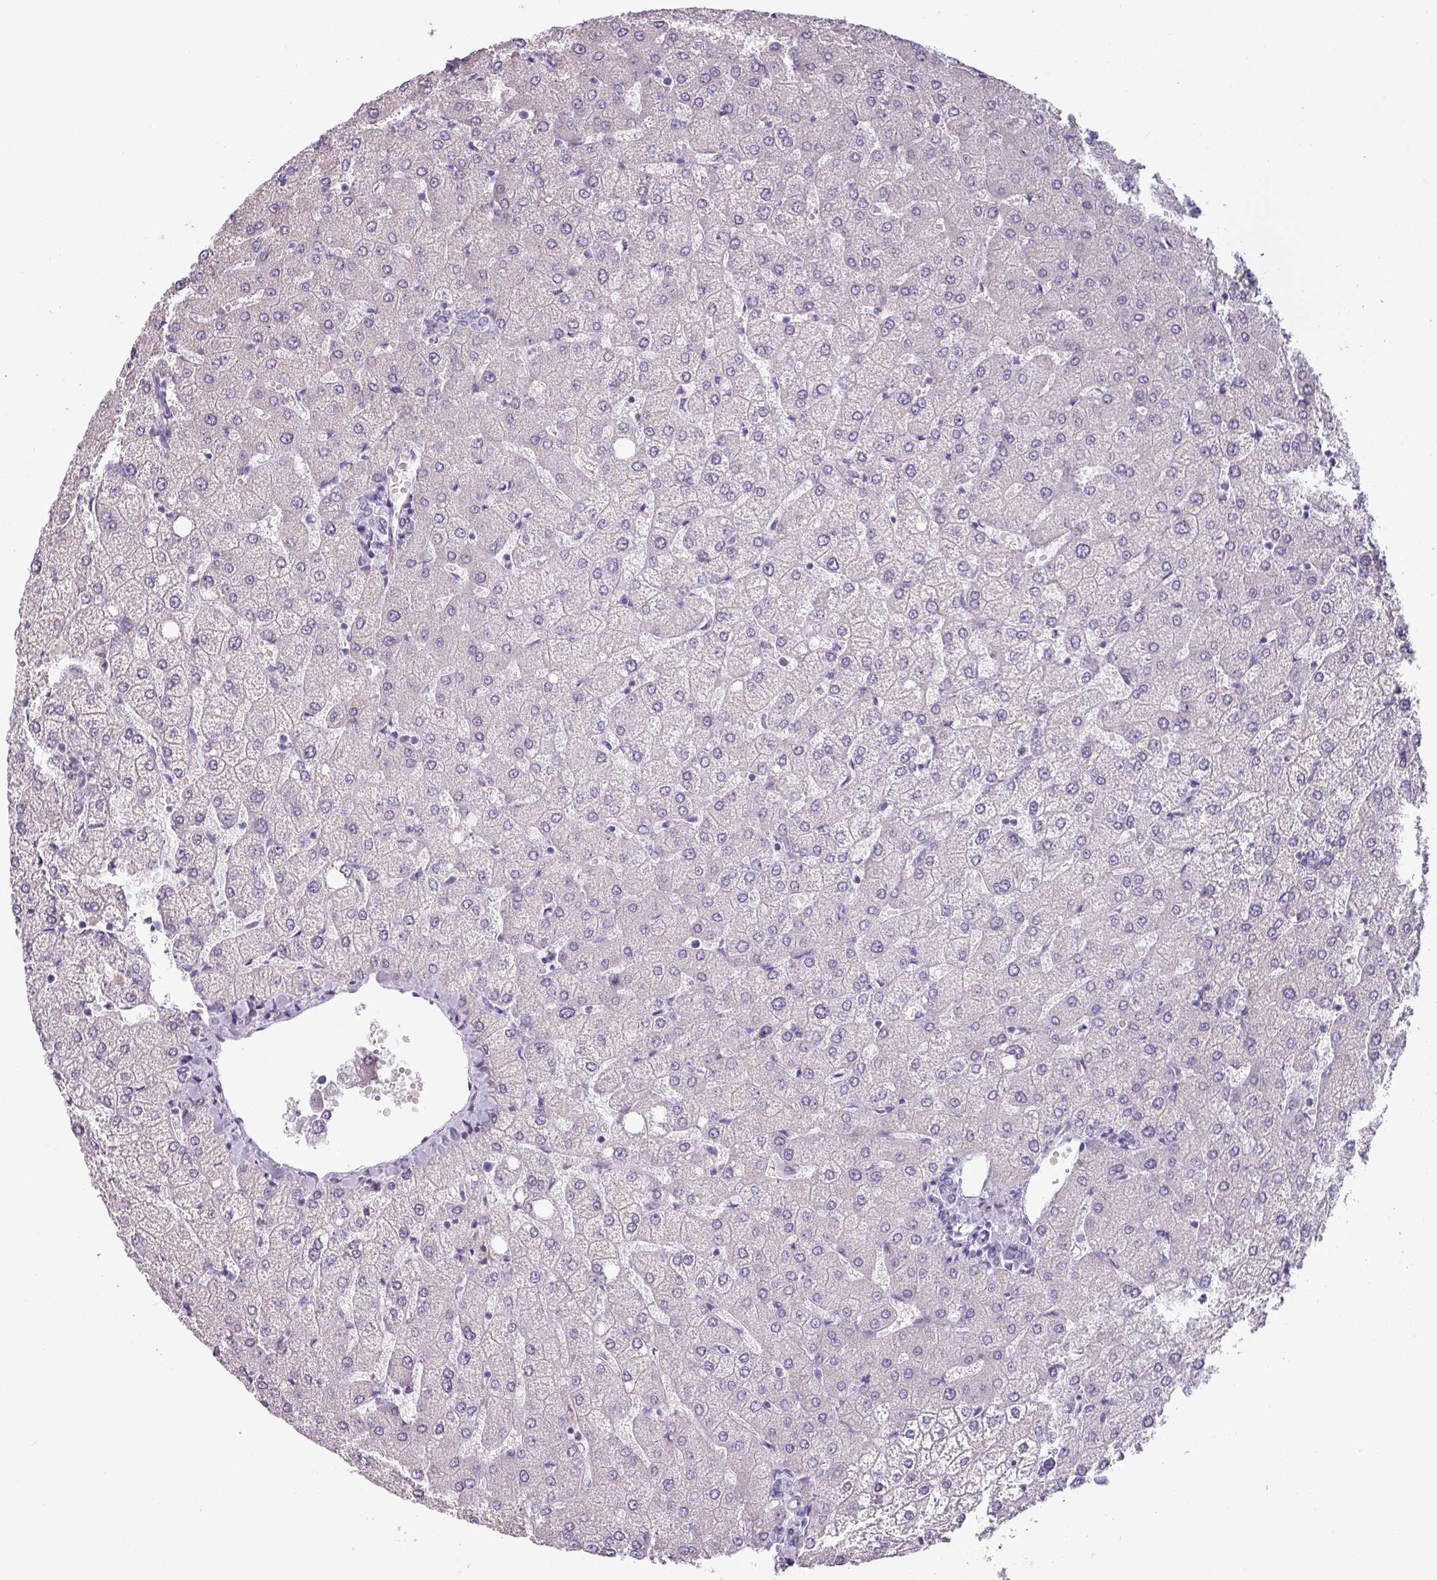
{"staining": {"intensity": "negative", "quantity": "none", "location": "none"}, "tissue": "liver", "cell_type": "Cholangiocytes", "image_type": "normal", "snomed": [{"axis": "morphology", "description": "Normal tissue, NOS"}, {"axis": "topography", "description": "Liver"}], "caption": "A histopathology image of liver stained for a protein reveals no brown staining in cholangiocytes. Brightfield microscopy of immunohistochemistry (IHC) stained with DAB (brown) and hematoxylin (blue), captured at high magnification.", "gene": "SFTPA1", "patient": {"sex": "female", "age": 54}}